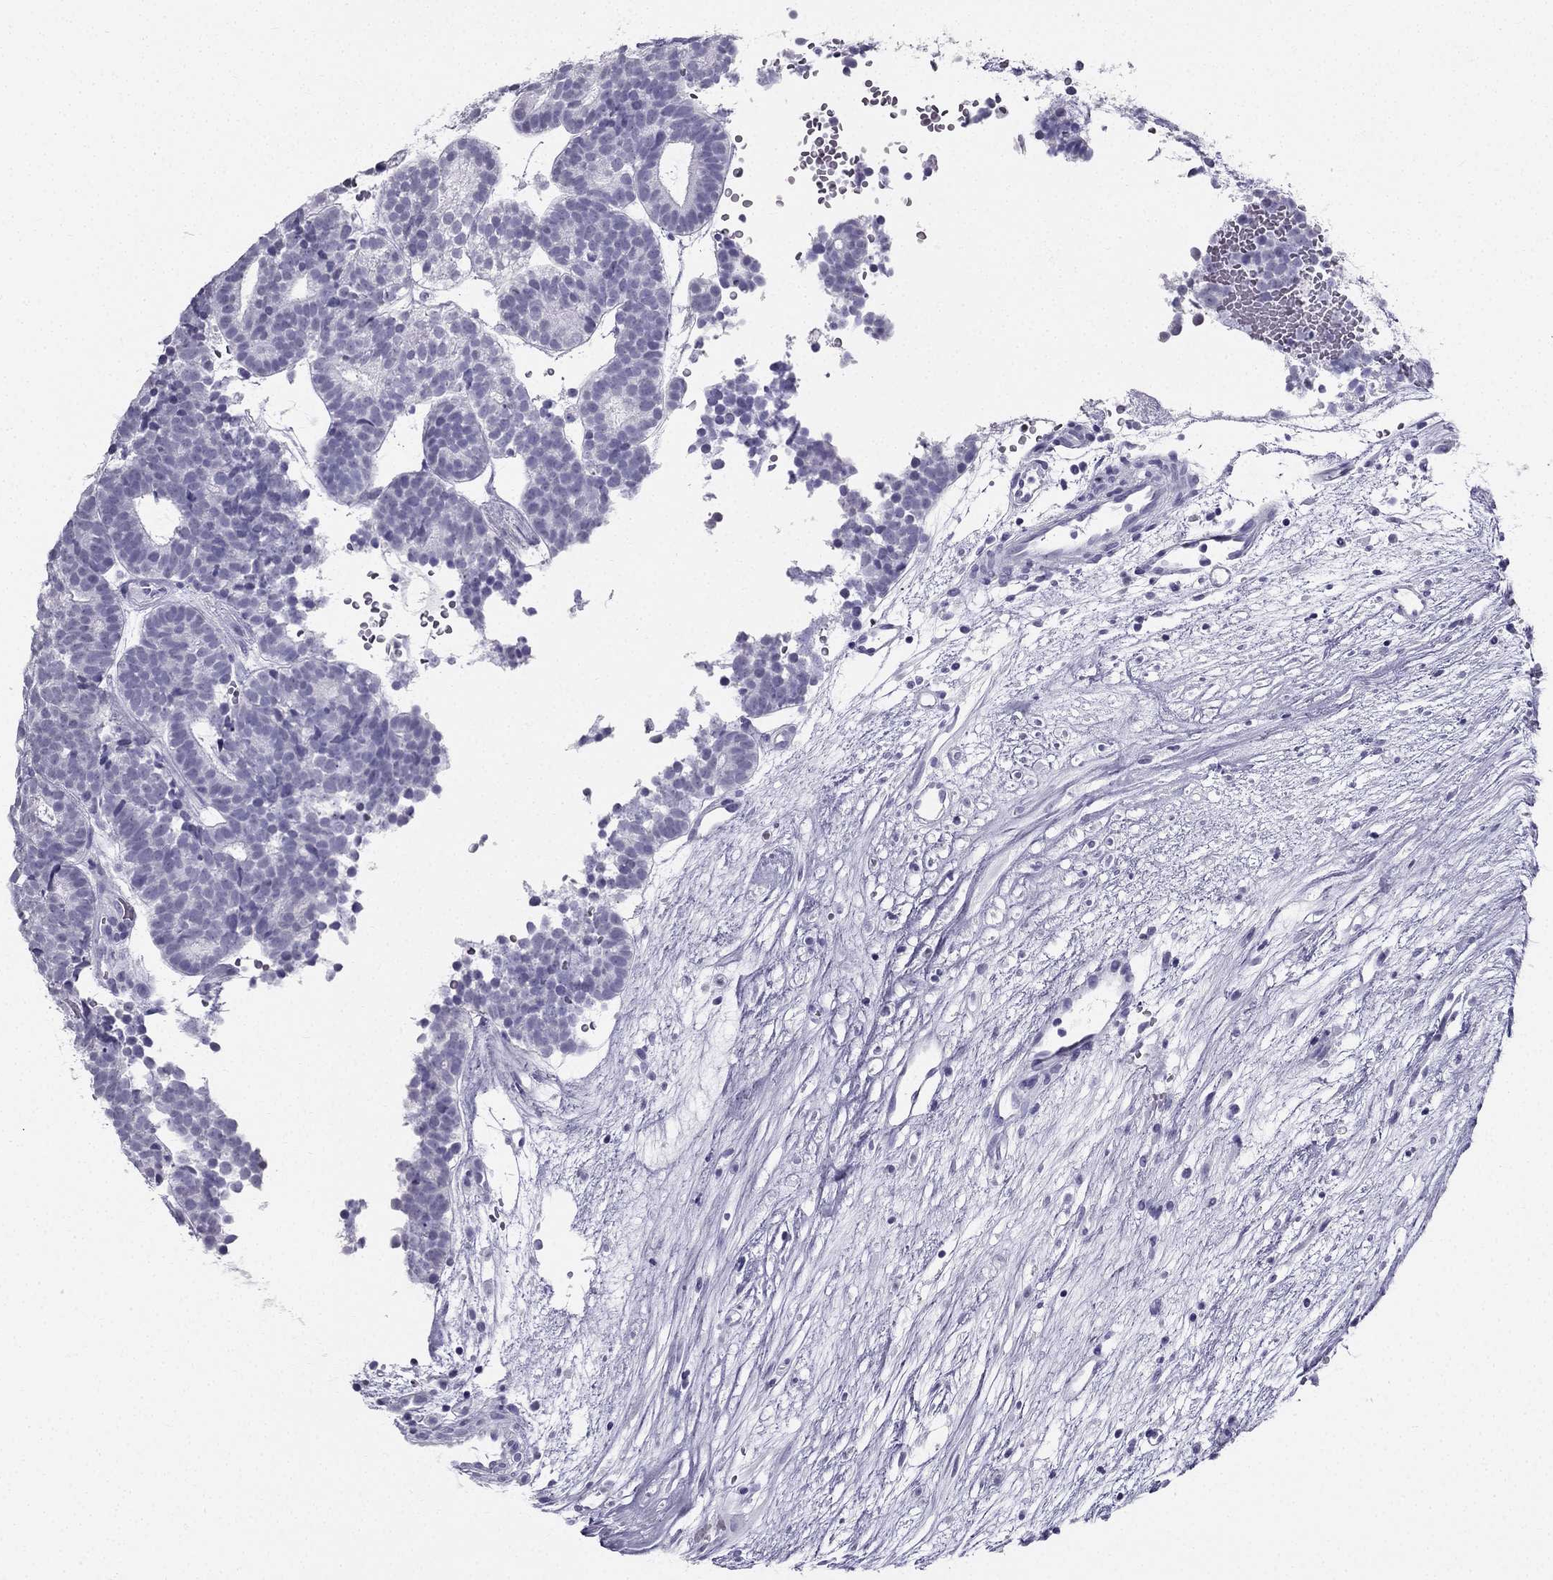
{"staining": {"intensity": "negative", "quantity": "none", "location": "none"}, "tissue": "head and neck cancer", "cell_type": "Tumor cells", "image_type": "cancer", "snomed": [{"axis": "morphology", "description": "Adenocarcinoma, NOS"}, {"axis": "topography", "description": "Head-Neck"}], "caption": "High power microscopy micrograph of an IHC histopathology image of head and neck adenocarcinoma, revealing no significant staining in tumor cells. (Stains: DAB (3,3'-diaminobenzidine) IHC with hematoxylin counter stain, Microscopy: brightfield microscopy at high magnification).", "gene": "TFF3", "patient": {"sex": "female", "age": 81}}